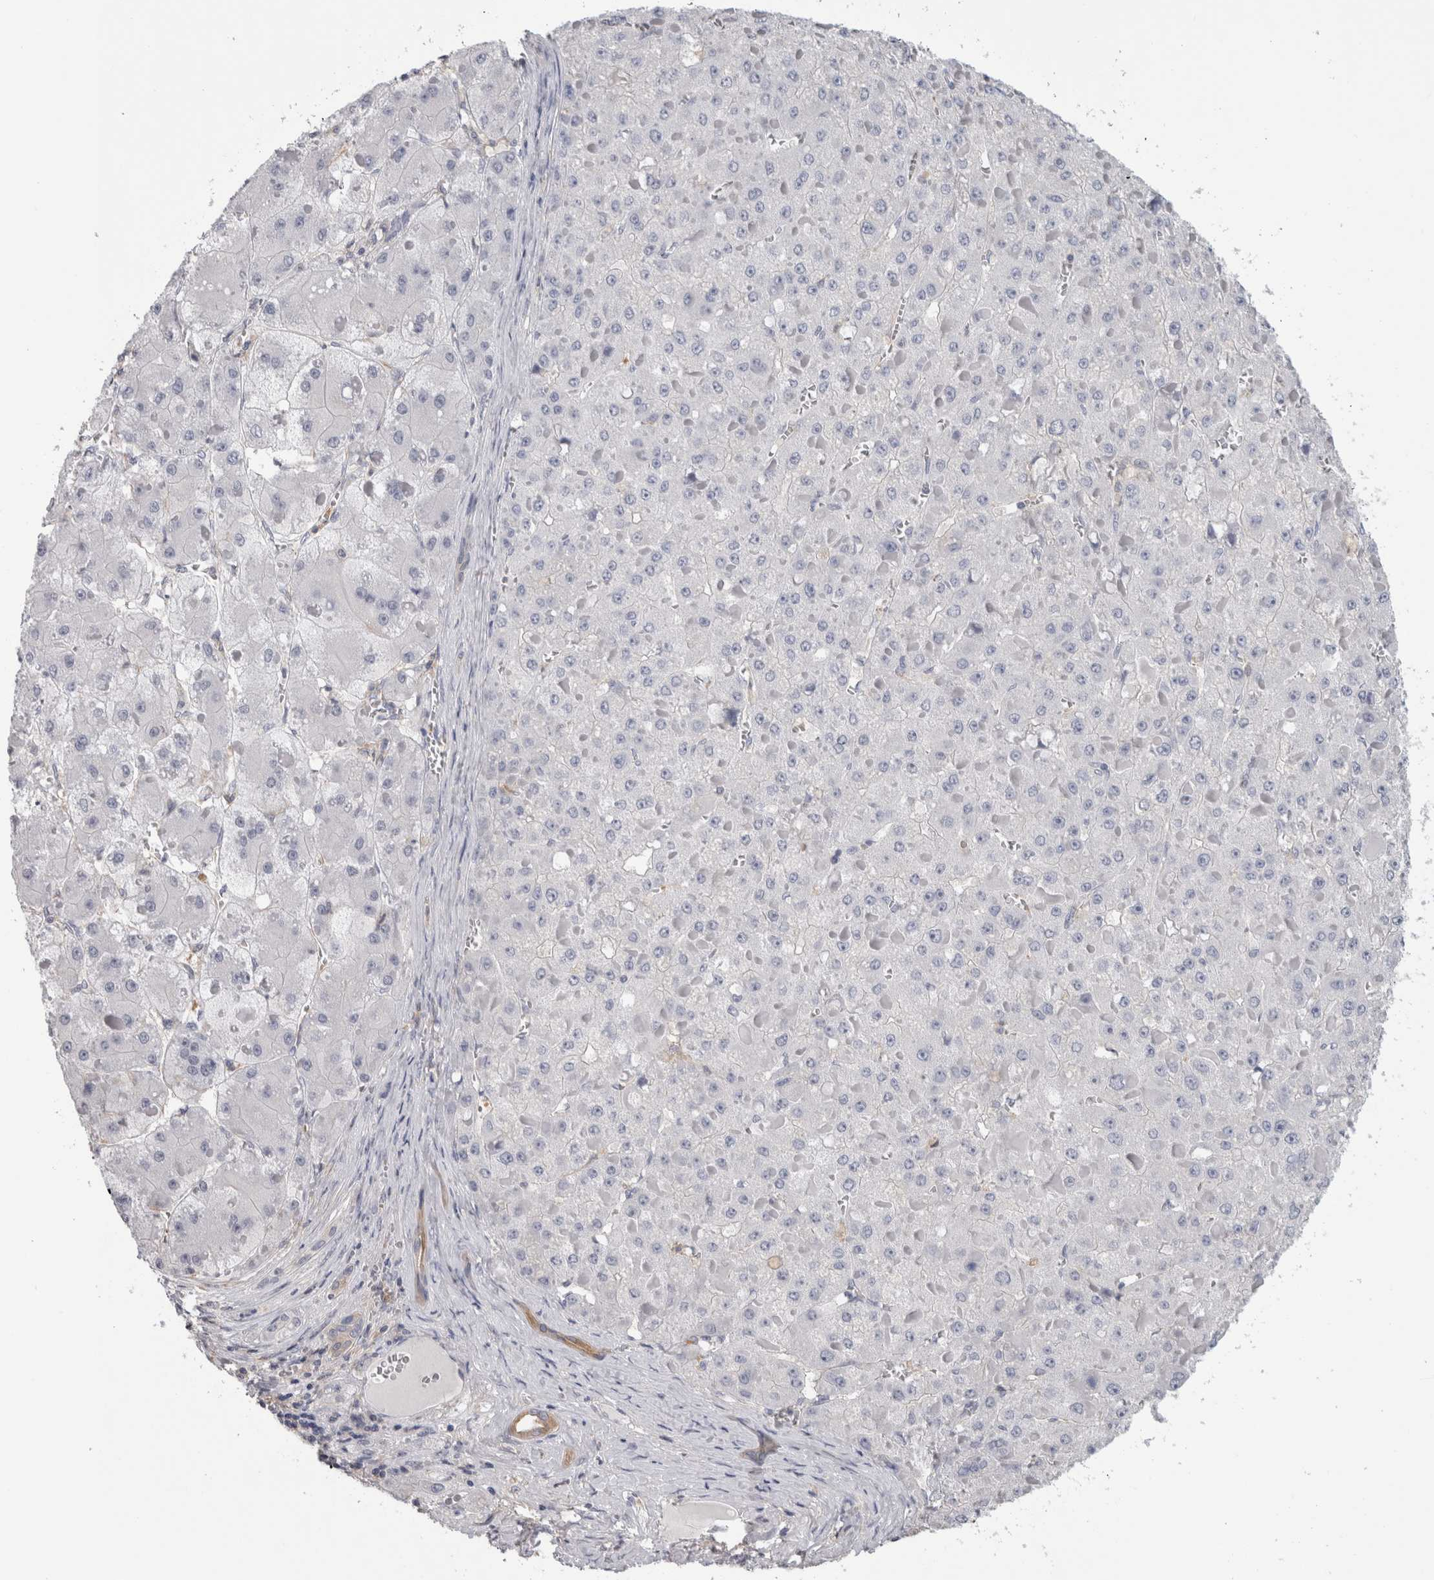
{"staining": {"intensity": "negative", "quantity": "none", "location": "none"}, "tissue": "liver cancer", "cell_type": "Tumor cells", "image_type": "cancer", "snomed": [{"axis": "morphology", "description": "Carcinoma, Hepatocellular, NOS"}, {"axis": "topography", "description": "Liver"}], "caption": "IHC image of neoplastic tissue: human liver hepatocellular carcinoma stained with DAB demonstrates no significant protein expression in tumor cells.", "gene": "SCRN1", "patient": {"sex": "female", "age": 73}}